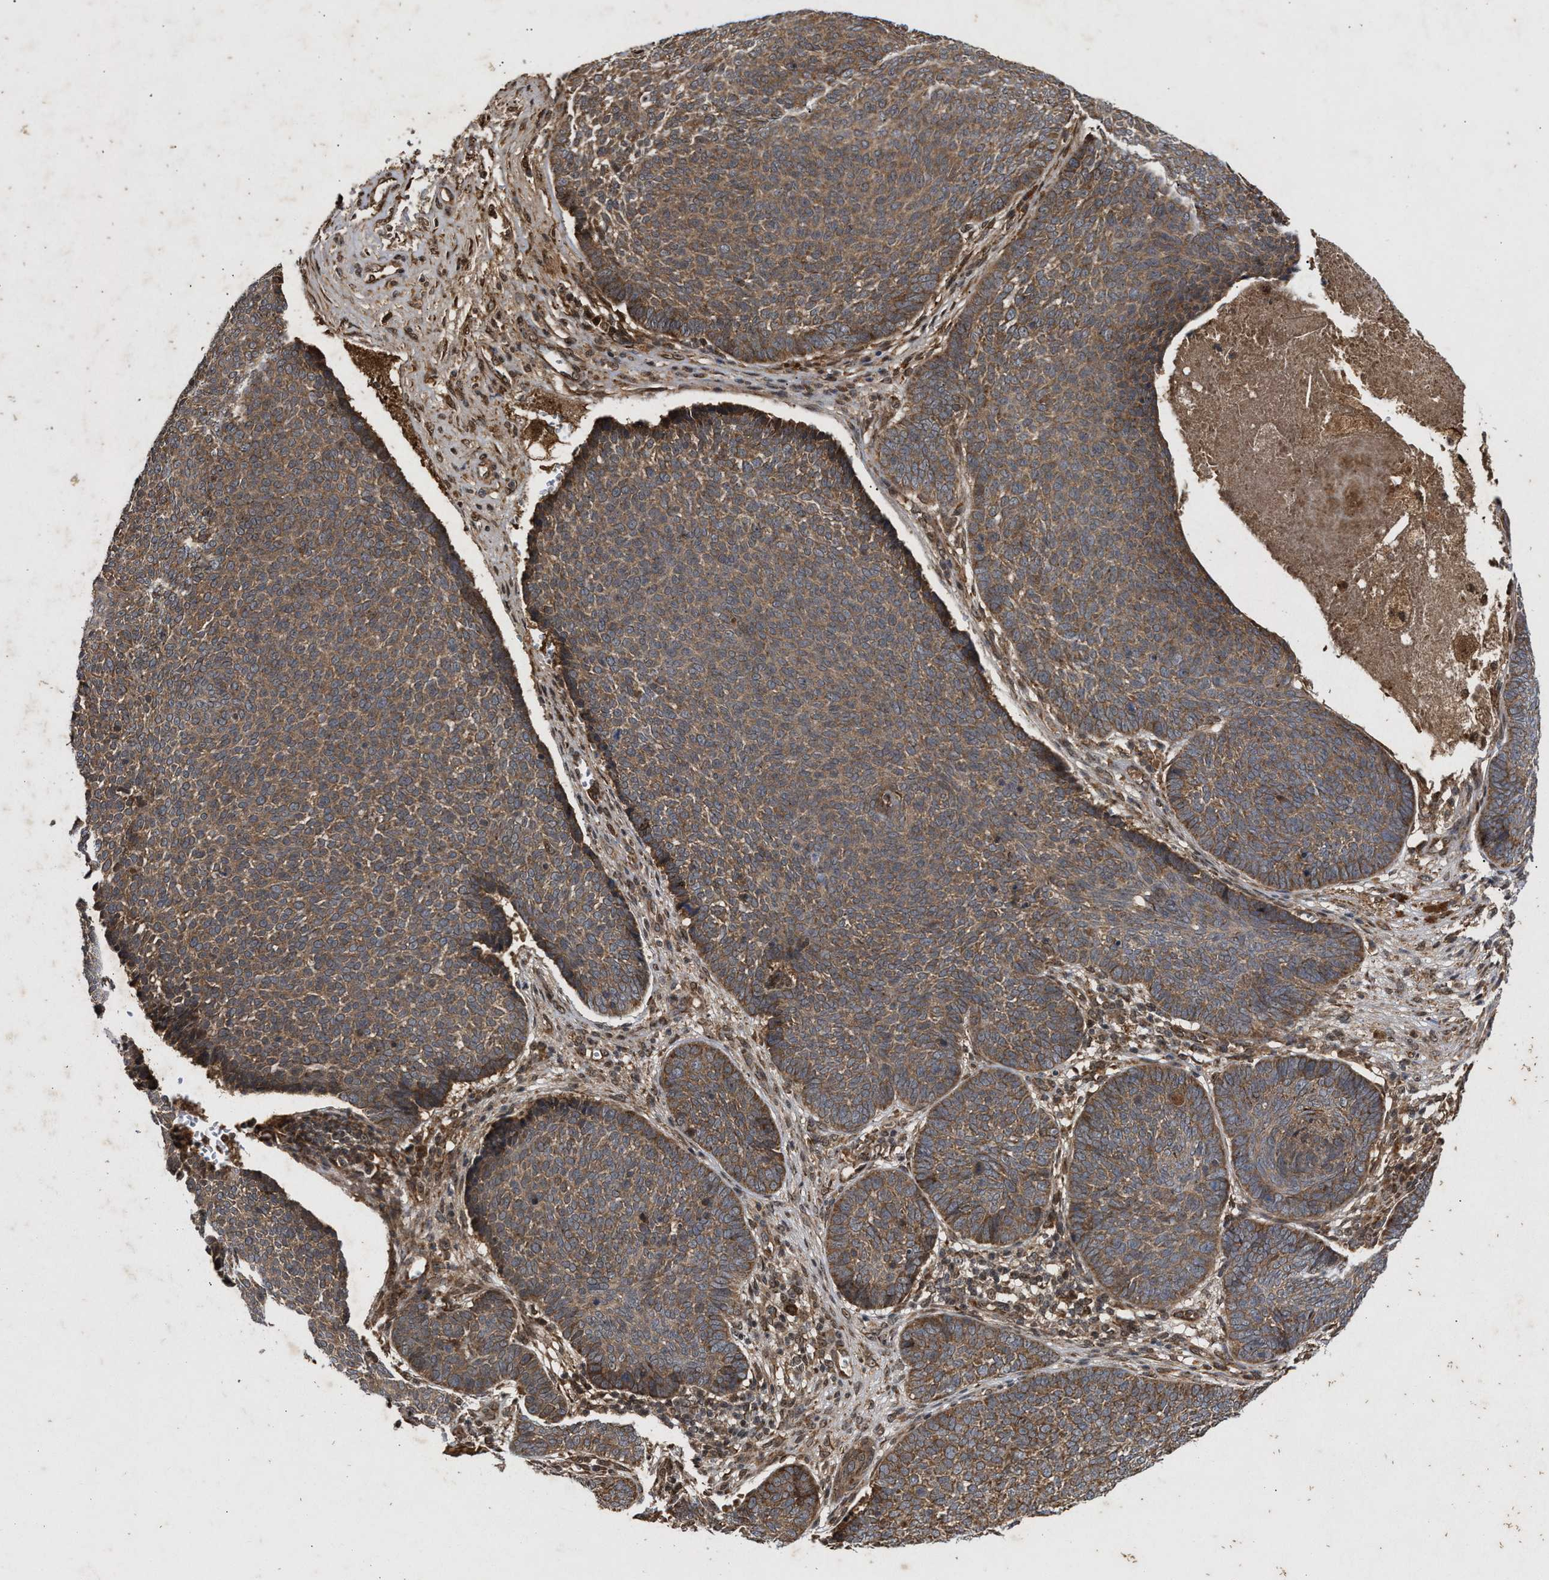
{"staining": {"intensity": "moderate", "quantity": ">75%", "location": "cytoplasmic/membranous"}, "tissue": "skin cancer", "cell_type": "Tumor cells", "image_type": "cancer", "snomed": [{"axis": "morphology", "description": "Basal cell carcinoma"}, {"axis": "topography", "description": "Skin"}], "caption": "Skin cancer tissue demonstrates moderate cytoplasmic/membranous staining in approximately >75% of tumor cells, visualized by immunohistochemistry.", "gene": "CFLAR", "patient": {"sex": "male", "age": 84}}